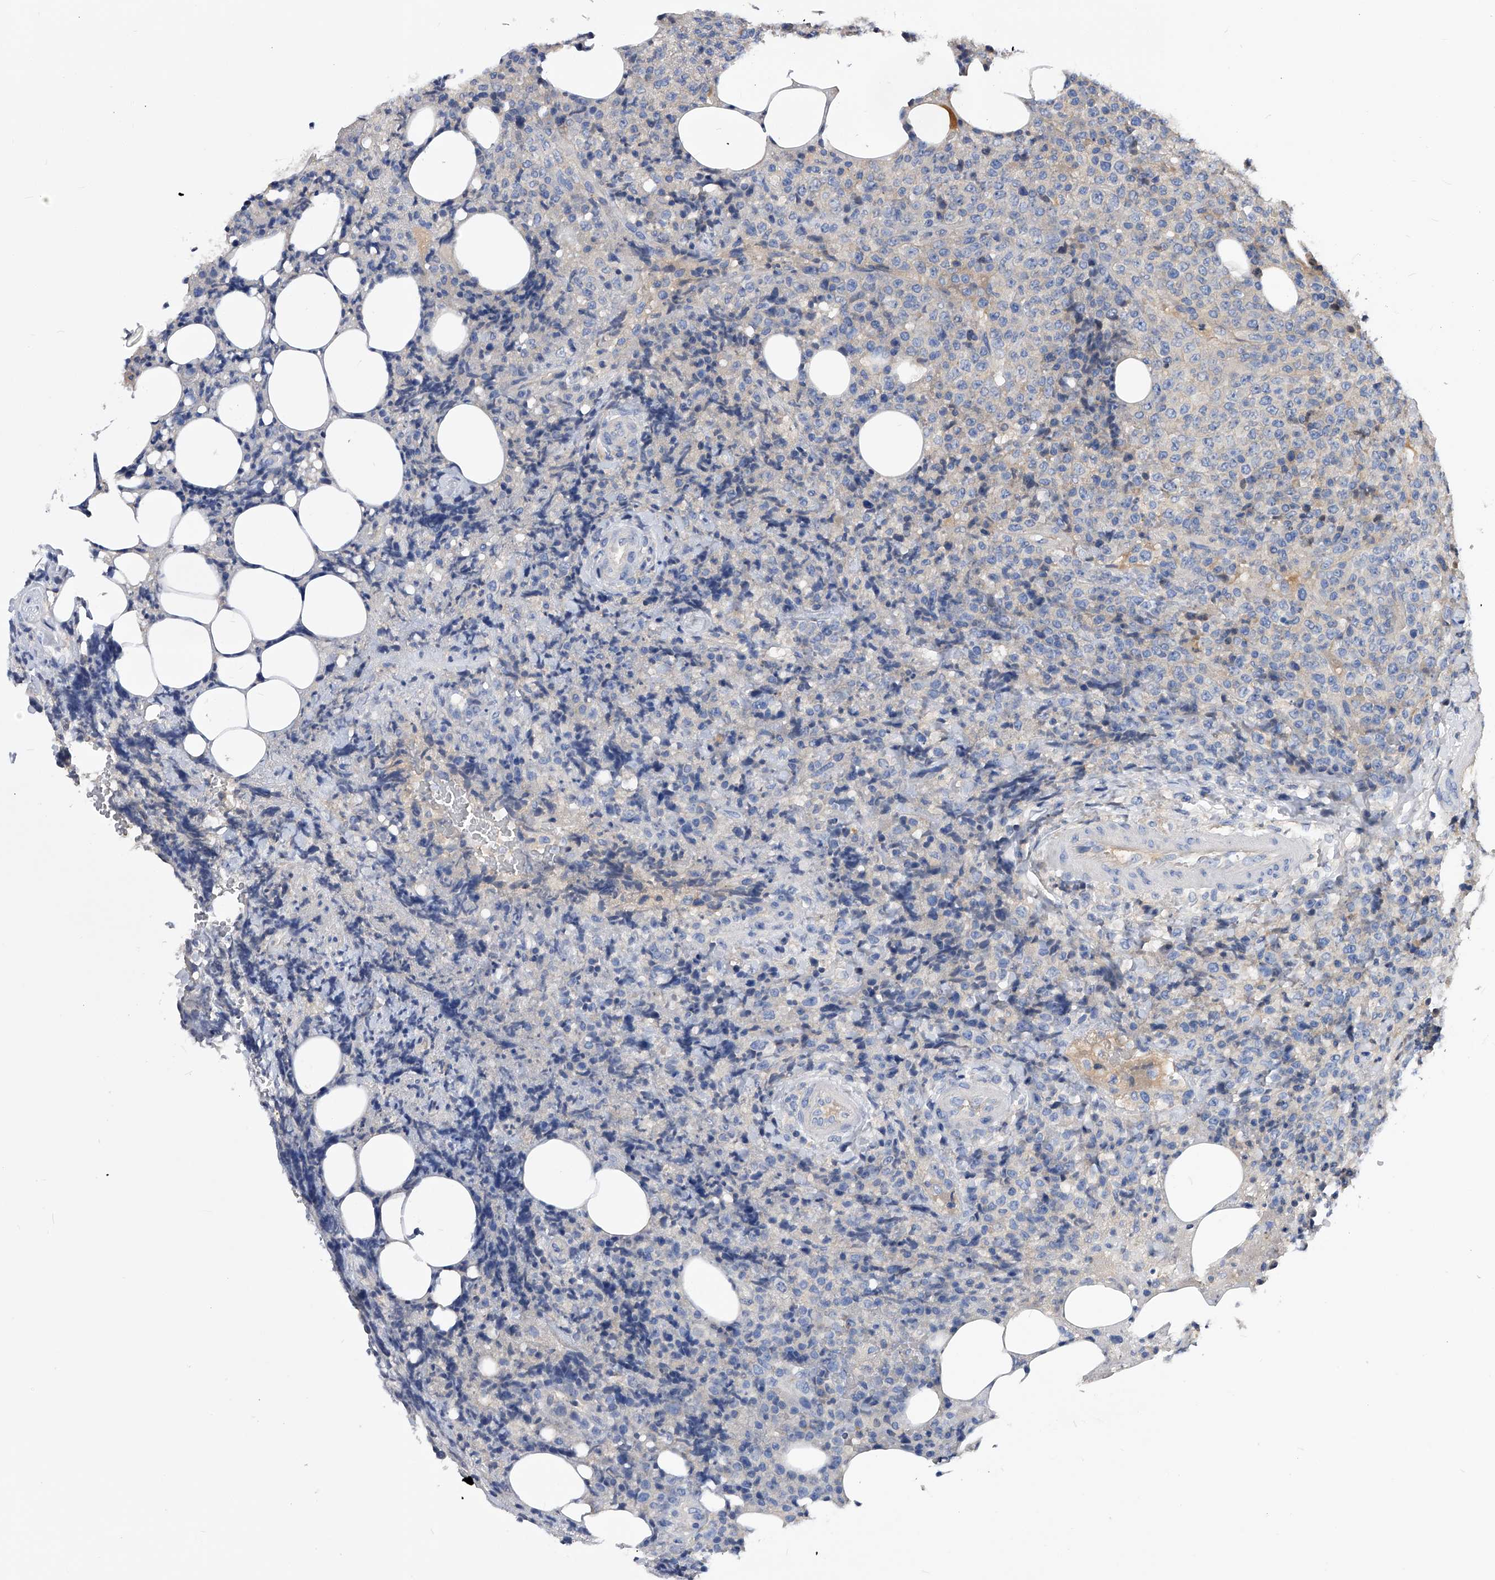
{"staining": {"intensity": "negative", "quantity": "none", "location": "none"}, "tissue": "lymphoma", "cell_type": "Tumor cells", "image_type": "cancer", "snomed": [{"axis": "morphology", "description": "Malignant lymphoma, non-Hodgkin's type, High grade"}, {"axis": "topography", "description": "Lymph node"}], "caption": "Immunohistochemistry histopathology image of neoplastic tissue: human lymphoma stained with DAB reveals no significant protein positivity in tumor cells.", "gene": "APEH", "patient": {"sex": "male", "age": 13}}